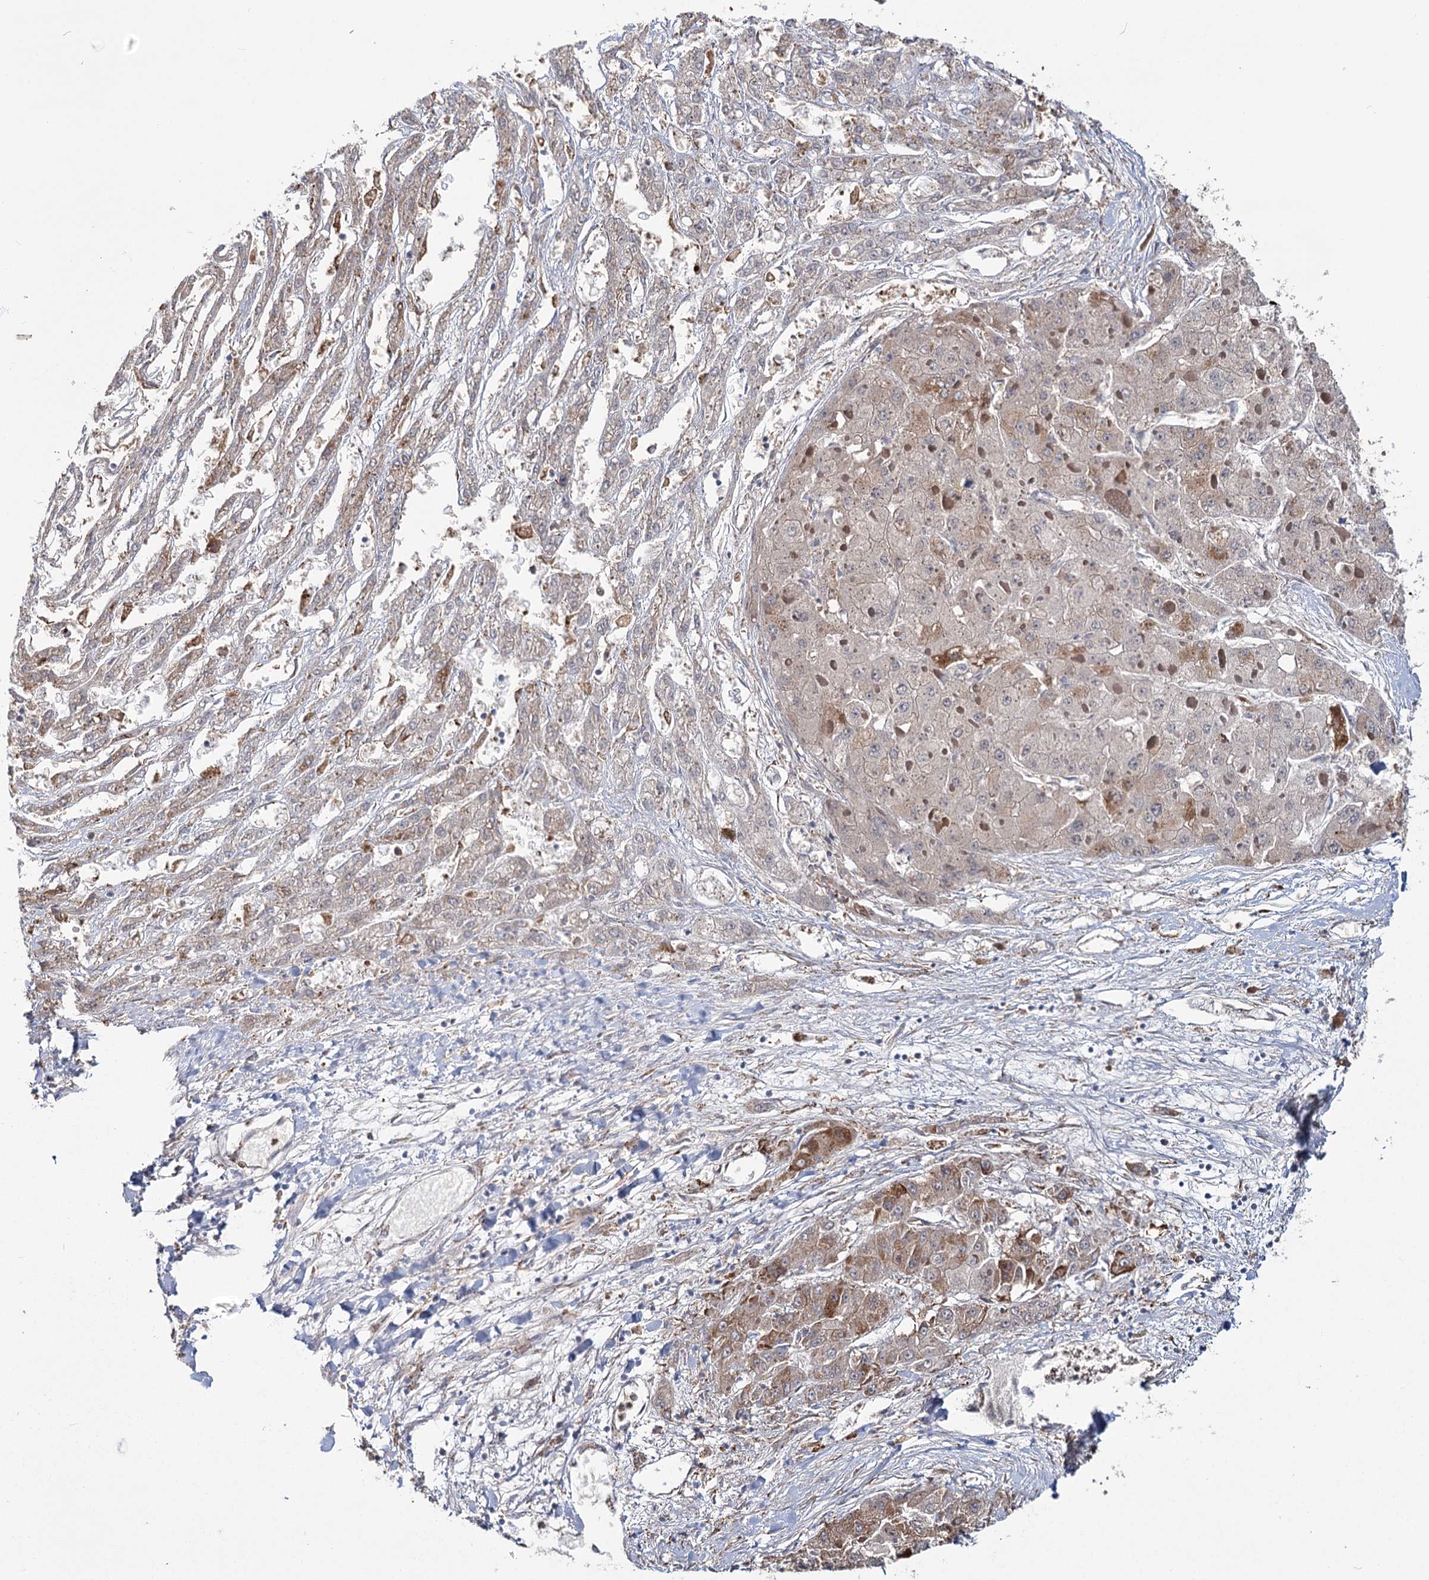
{"staining": {"intensity": "weak", "quantity": "<25%", "location": "cytoplasmic/membranous"}, "tissue": "liver cancer", "cell_type": "Tumor cells", "image_type": "cancer", "snomed": [{"axis": "morphology", "description": "Carcinoma, Hepatocellular, NOS"}, {"axis": "topography", "description": "Liver"}], "caption": "Immunohistochemistry of liver cancer reveals no positivity in tumor cells.", "gene": "ZCCHC9", "patient": {"sex": "female", "age": 73}}